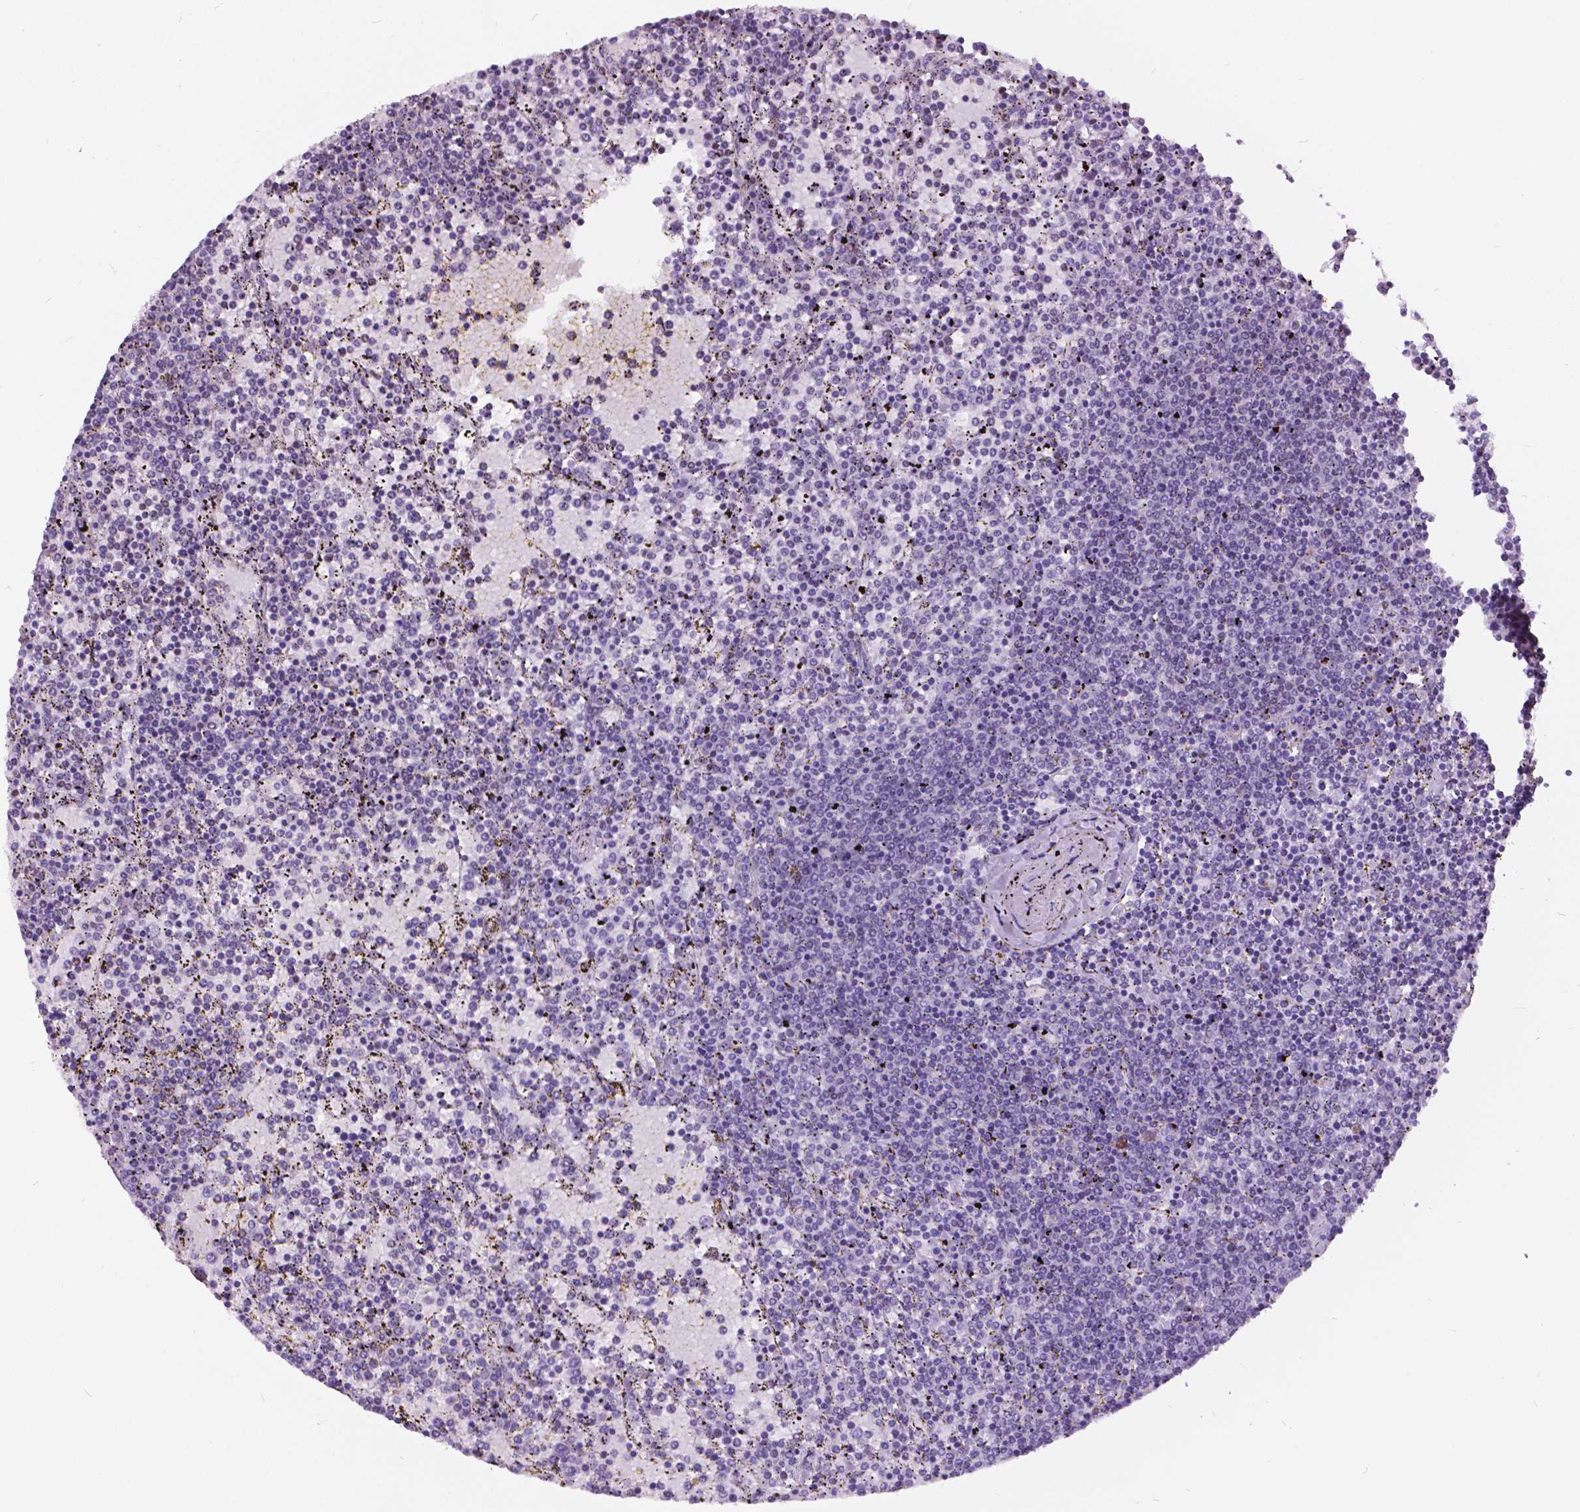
{"staining": {"intensity": "negative", "quantity": "none", "location": "none"}, "tissue": "lymphoma", "cell_type": "Tumor cells", "image_type": "cancer", "snomed": [{"axis": "morphology", "description": "Malignant lymphoma, non-Hodgkin's type, Low grade"}, {"axis": "topography", "description": "Spleen"}], "caption": "Tumor cells show no significant positivity in lymphoma.", "gene": "DPF3", "patient": {"sex": "female", "age": 77}}